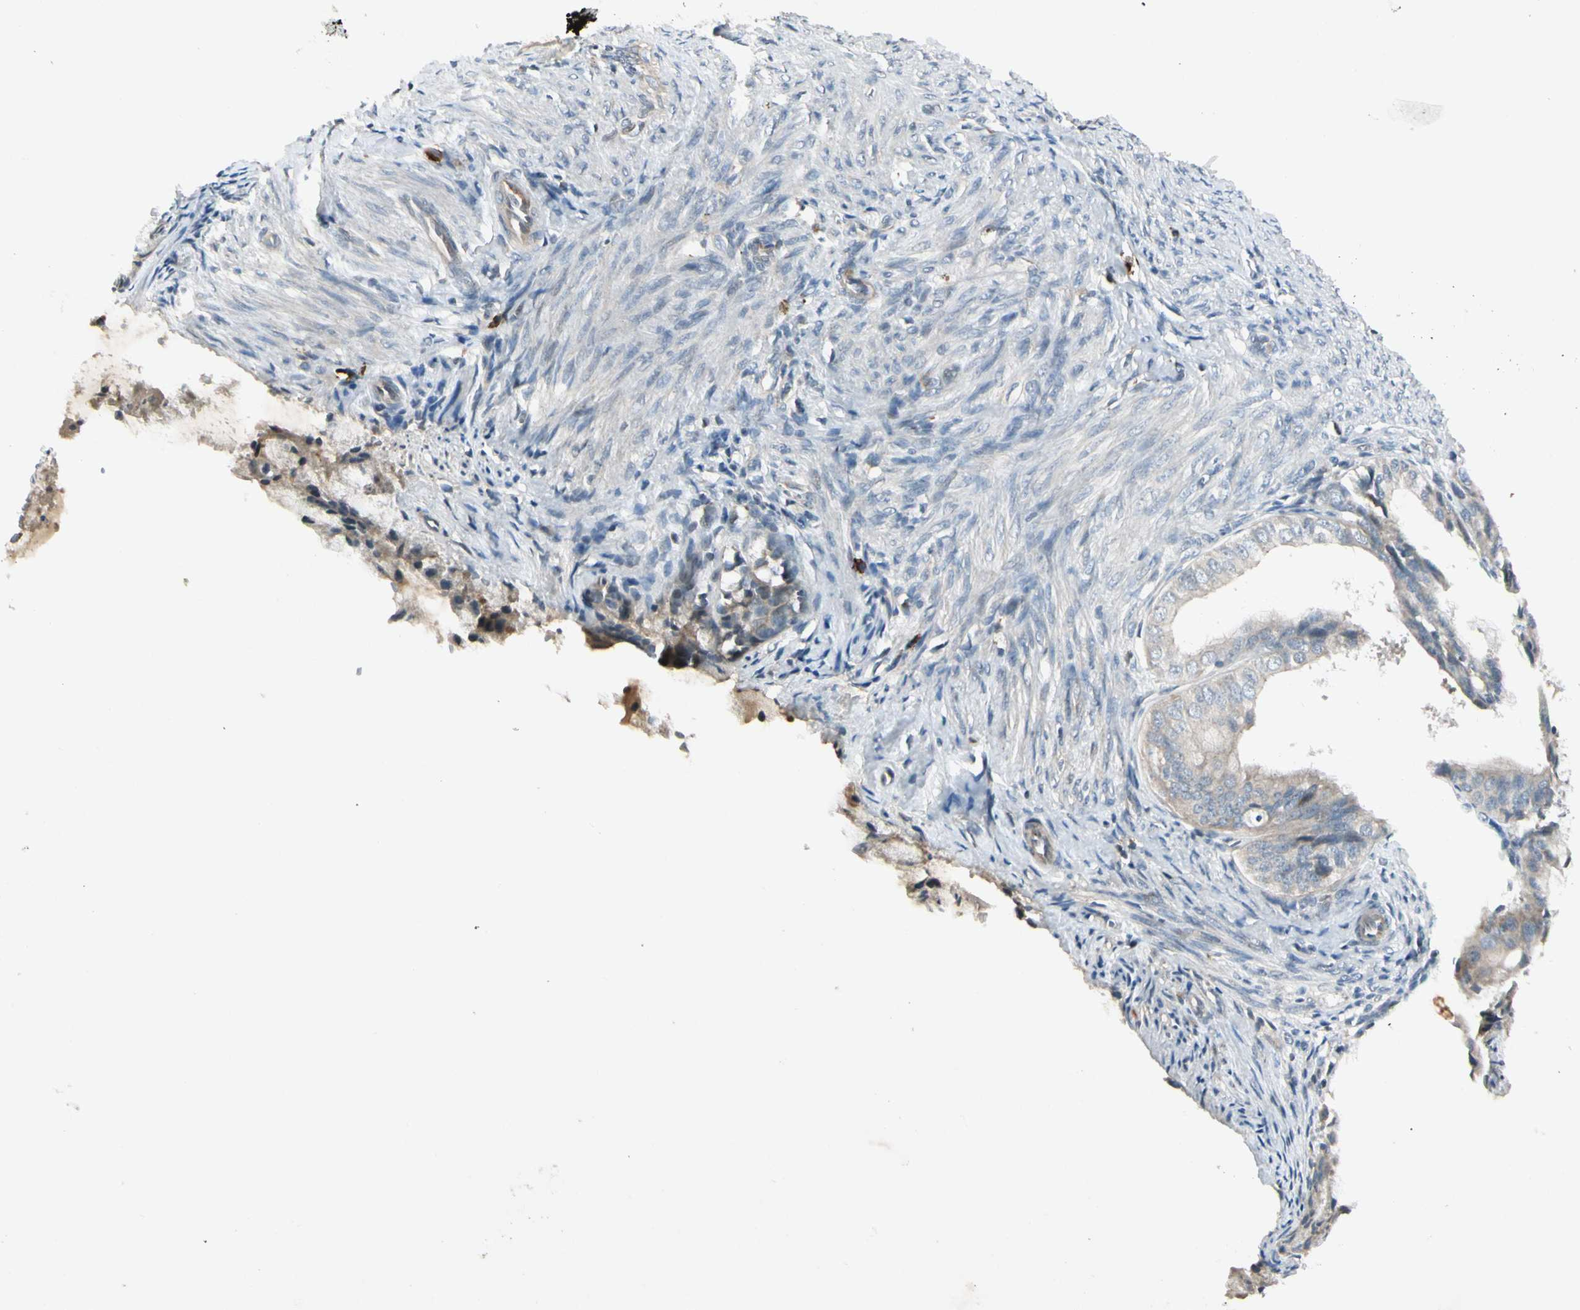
{"staining": {"intensity": "weak", "quantity": ">75%", "location": "cytoplasmic/membranous"}, "tissue": "endometrial cancer", "cell_type": "Tumor cells", "image_type": "cancer", "snomed": [{"axis": "morphology", "description": "Adenocarcinoma, NOS"}, {"axis": "topography", "description": "Endometrium"}], "caption": "Endometrial cancer stained with immunohistochemistry (IHC) reveals weak cytoplasmic/membranous expression in about >75% of tumor cells. (Brightfield microscopy of DAB IHC at high magnification).", "gene": "ICAM5", "patient": {"sex": "female", "age": 86}}